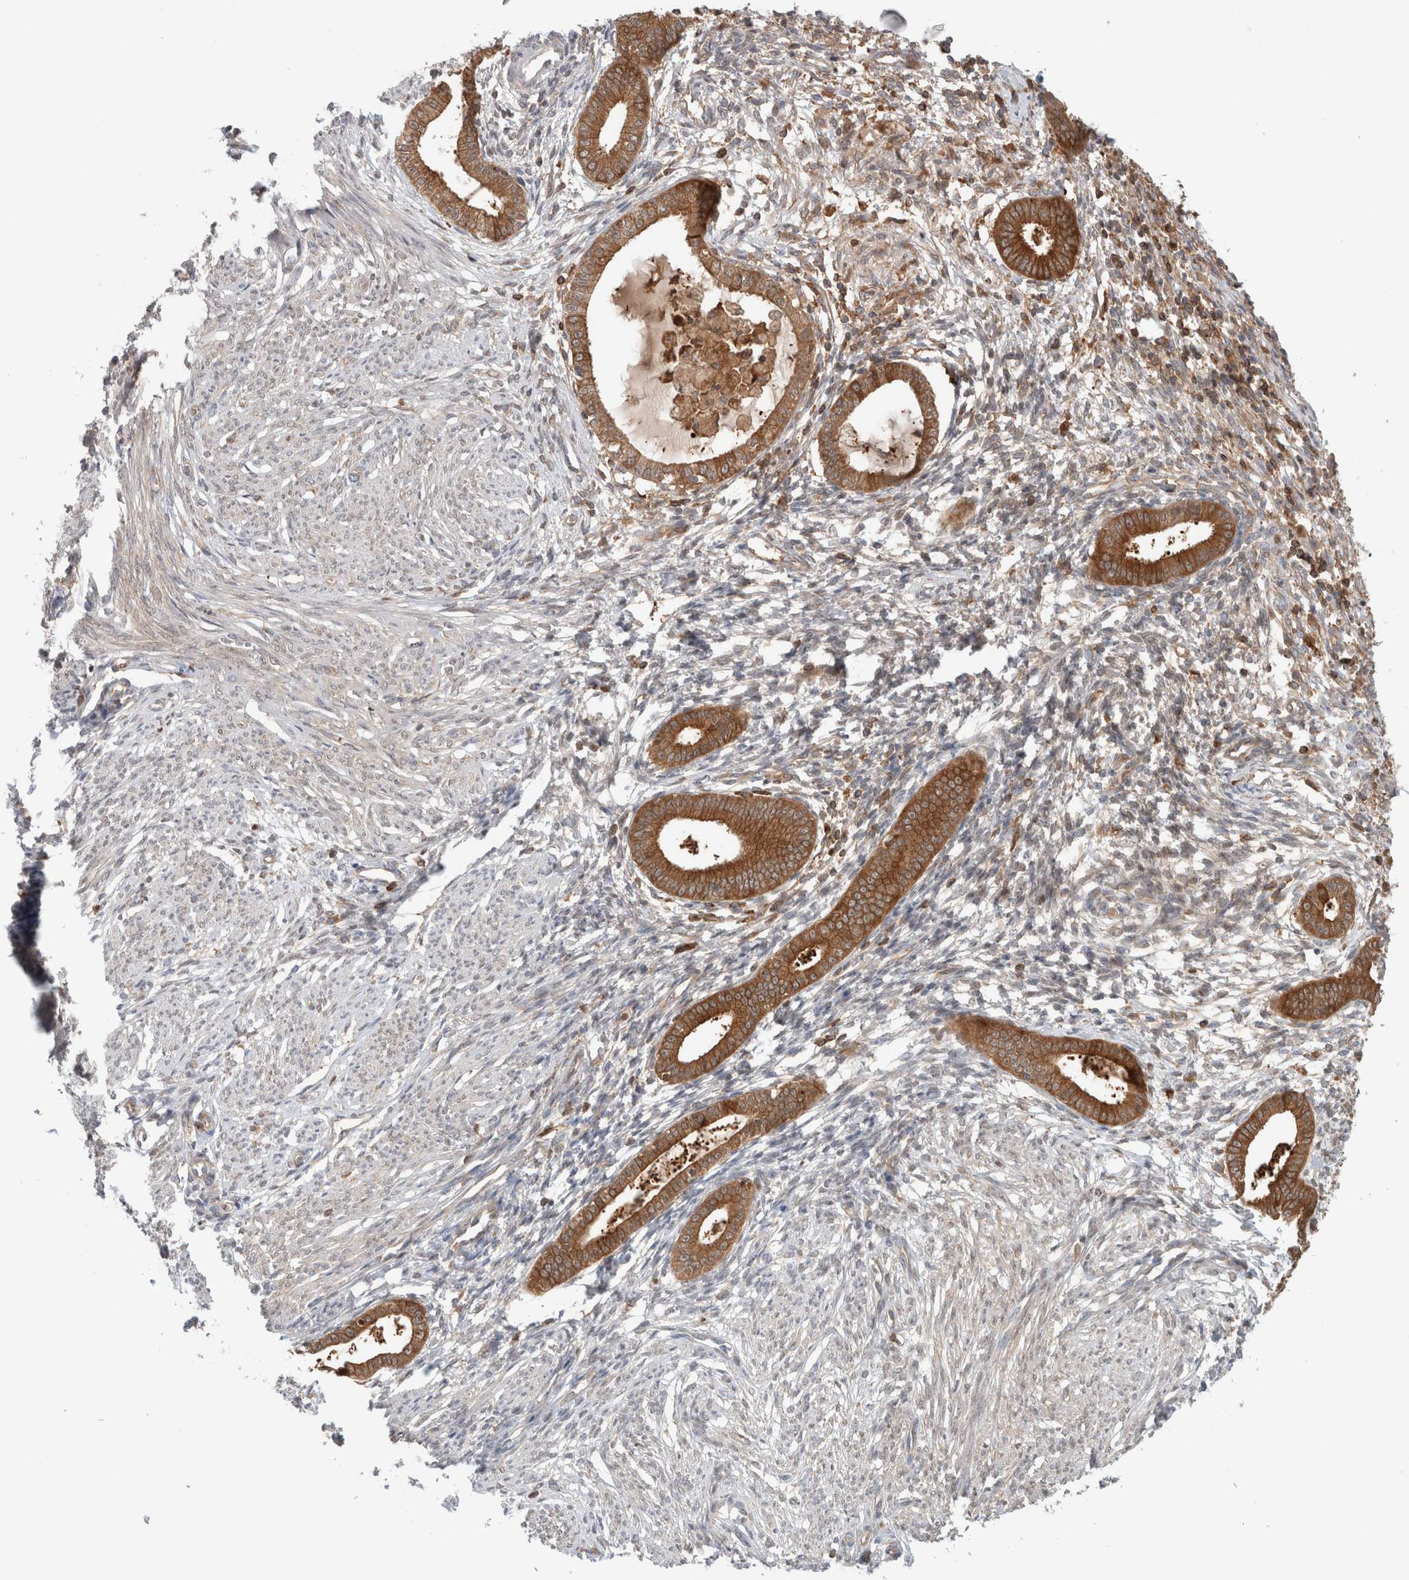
{"staining": {"intensity": "negative", "quantity": "none", "location": "none"}, "tissue": "endometrium", "cell_type": "Cells in endometrial stroma", "image_type": "normal", "snomed": [{"axis": "morphology", "description": "Normal tissue, NOS"}, {"axis": "topography", "description": "Endometrium"}], "caption": "The IHC photomicrograph has no significant staining in cells in endometrial stroma of endometrium. (DAB (3,3'-diaminobenzidine) immunohistochemistry (IHC) with hematoxylin counter stain).", "gene": "KLHL14", "patient": {"sex": "female", "age": 56}}